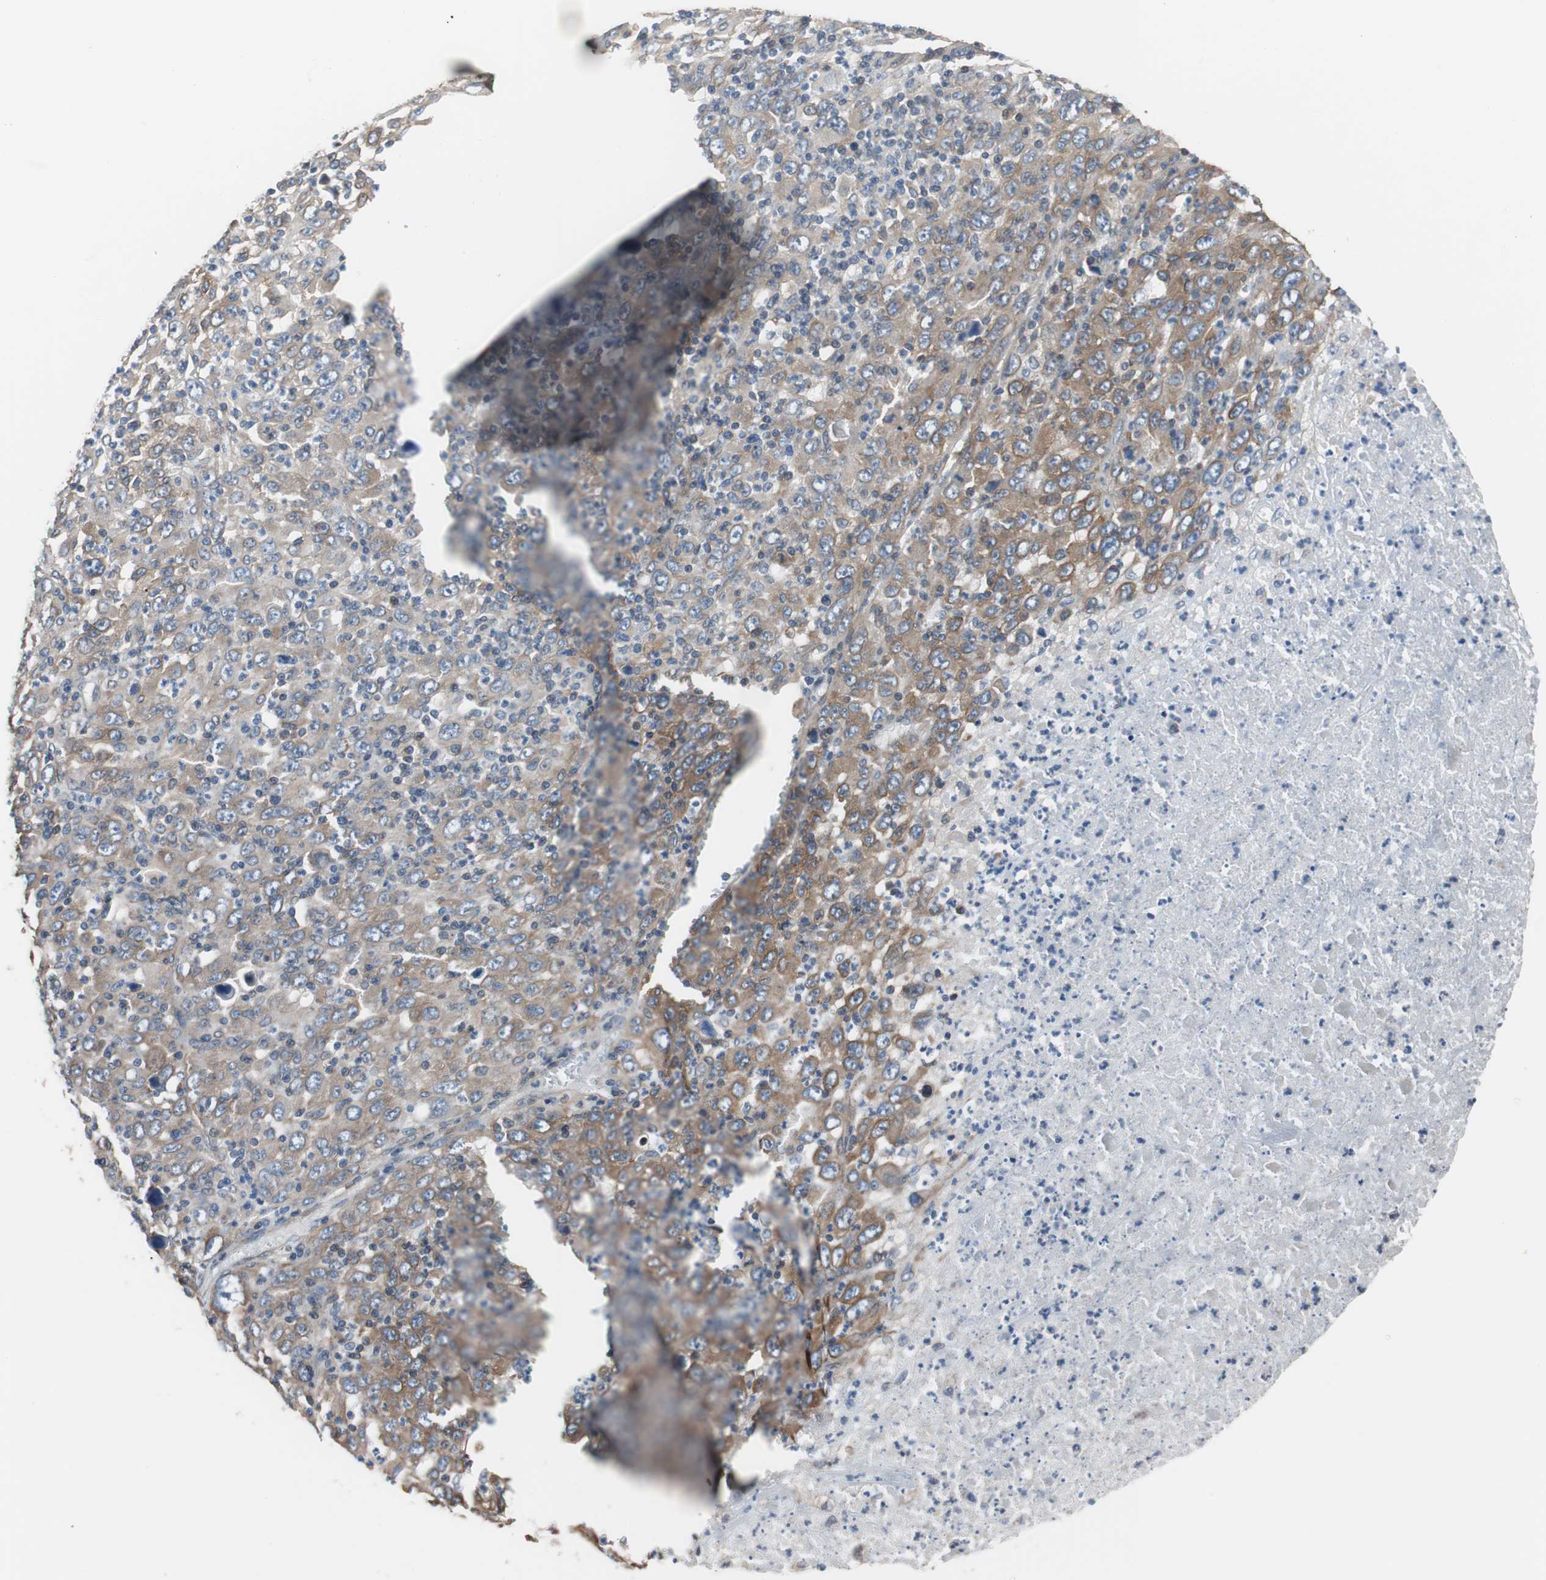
{"staining": {"intensity": "moderate", "quantity": "25%-75%", "location": "cytoplasmic/membranous"}, "tissue": "melanoma", "cell_type": "Tumor cells", "image_type": "cancer", "snomed": [{"axis": "morphology", "description": "Malignant melanoma, Metastatic site"}, {"axis": "topography", "description": "Skin"}], "caption": "Protein staining displays moderate cytoplasmic/membranous staining in approximately 25%-75% of tumor cells in melanoma.", "gene": "KIF3B", "patient": {"sex": "female", "age": 56}}